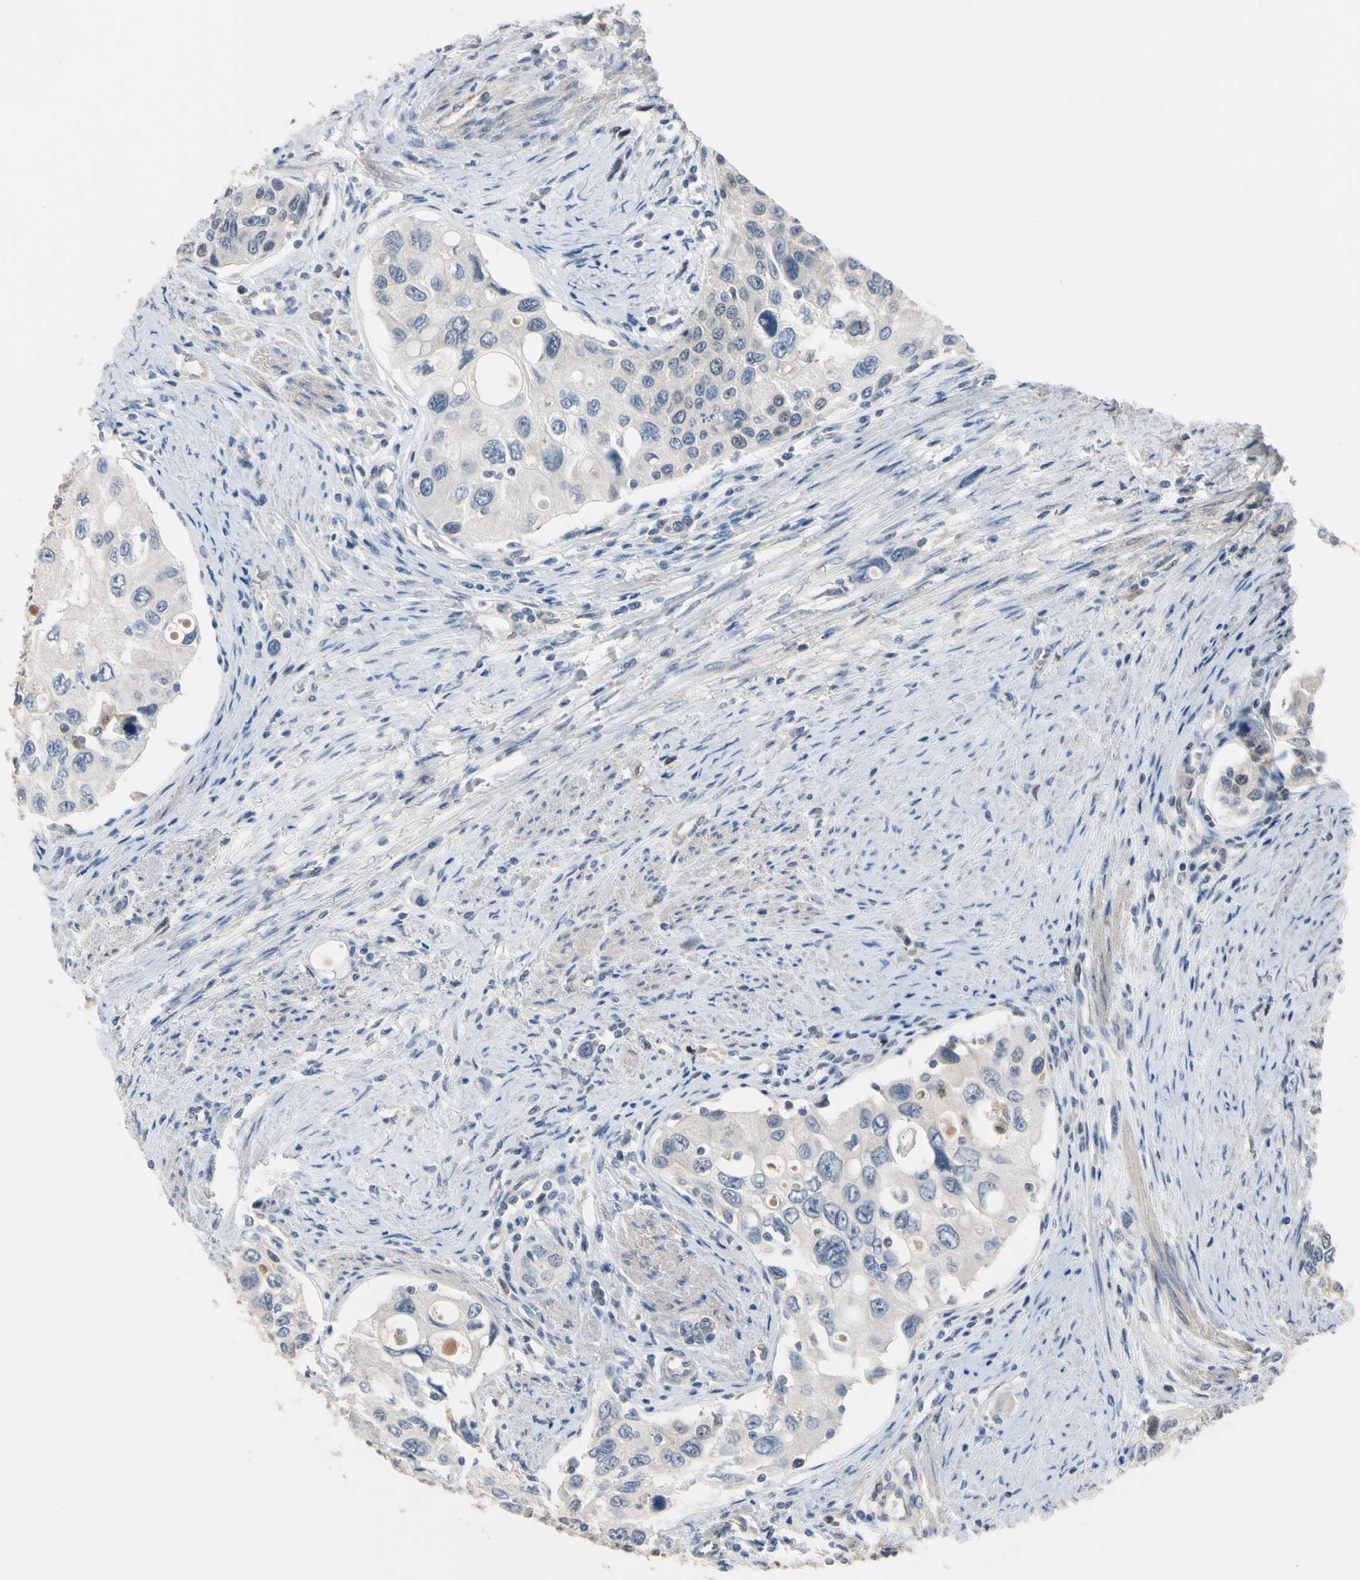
{"staining": {"intensity": "negative", "quantity": "none", "location": "none"}, "tissue": "urothelial cancer", "cell_type": "Tumor cells", "image_type": "cancer", "snomed": [{"axis": "morphology", "description": "Urothelial carcinoma, High grade"}, {"axis": "topography", "description": "Urinary bladder"}], "caption": "Immunohistochemistry photomicrograph of neoplastic tissue: human urothelial cancer stained with DAB reveals no significant protein staining in tumor cells.", "gene": "LHX9", "patient": {"sex": "female", "age": 56}}